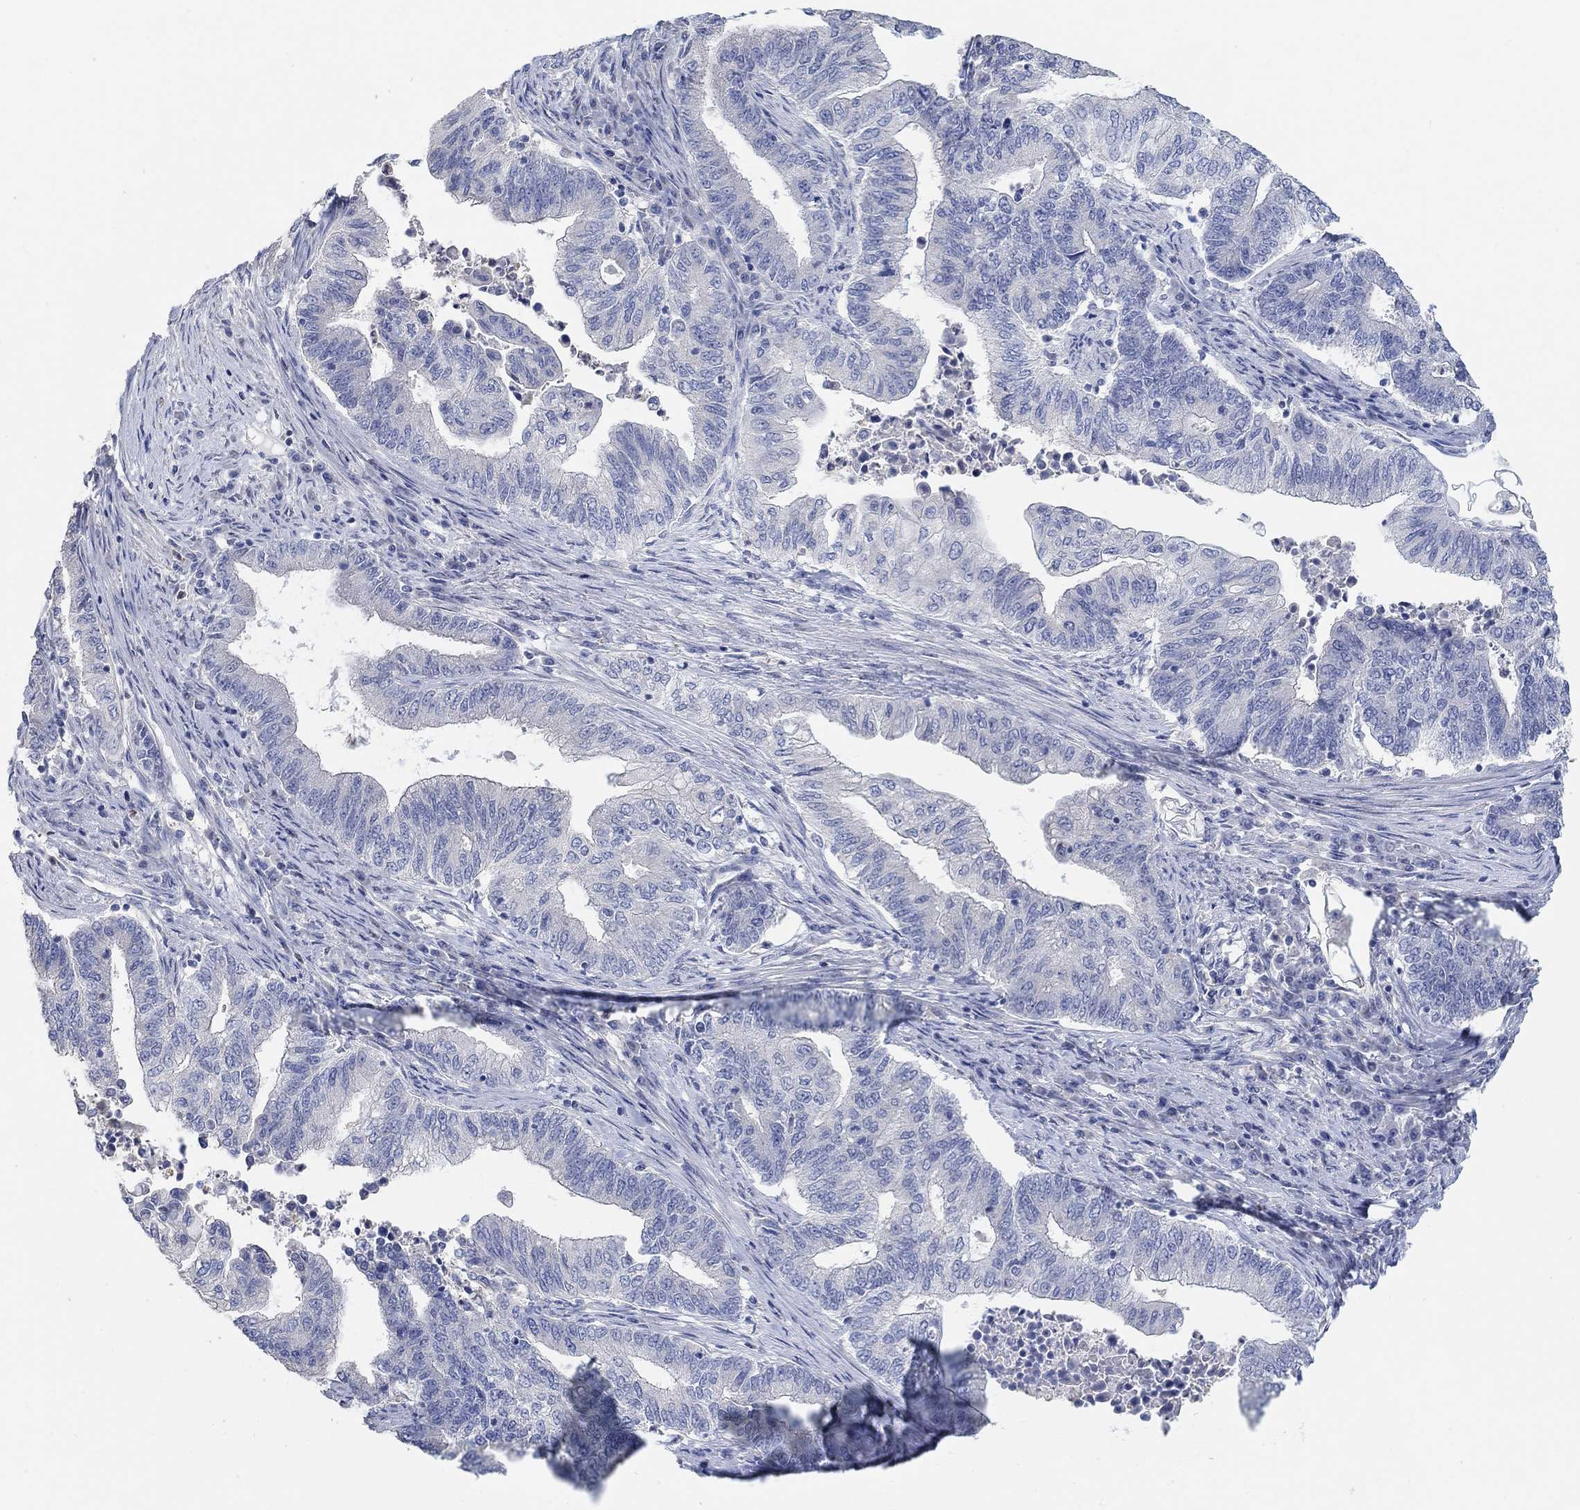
{"staining": {"intensity": "negative", "quantity": "none", "location": "none"}, "tissue": "endometrial cancer", "cell_type": "Tumor cells", "image_type": "cancer", "snomed": [{"axis": "morphology", "description": "Adenocarcinoma, NOS"}, {"axis": "topography", "description": "Uterus"}, {"axis": "topography", "description": "Endometrium"}], "caption": "This is a photomicrograph of immunohistochemistry staining of endometrial cancer (adenocarcinoma), which shows no positivity in tumor cells.", "gene": "NLRP14", "patient": {"sex": "female", "age": 54}}